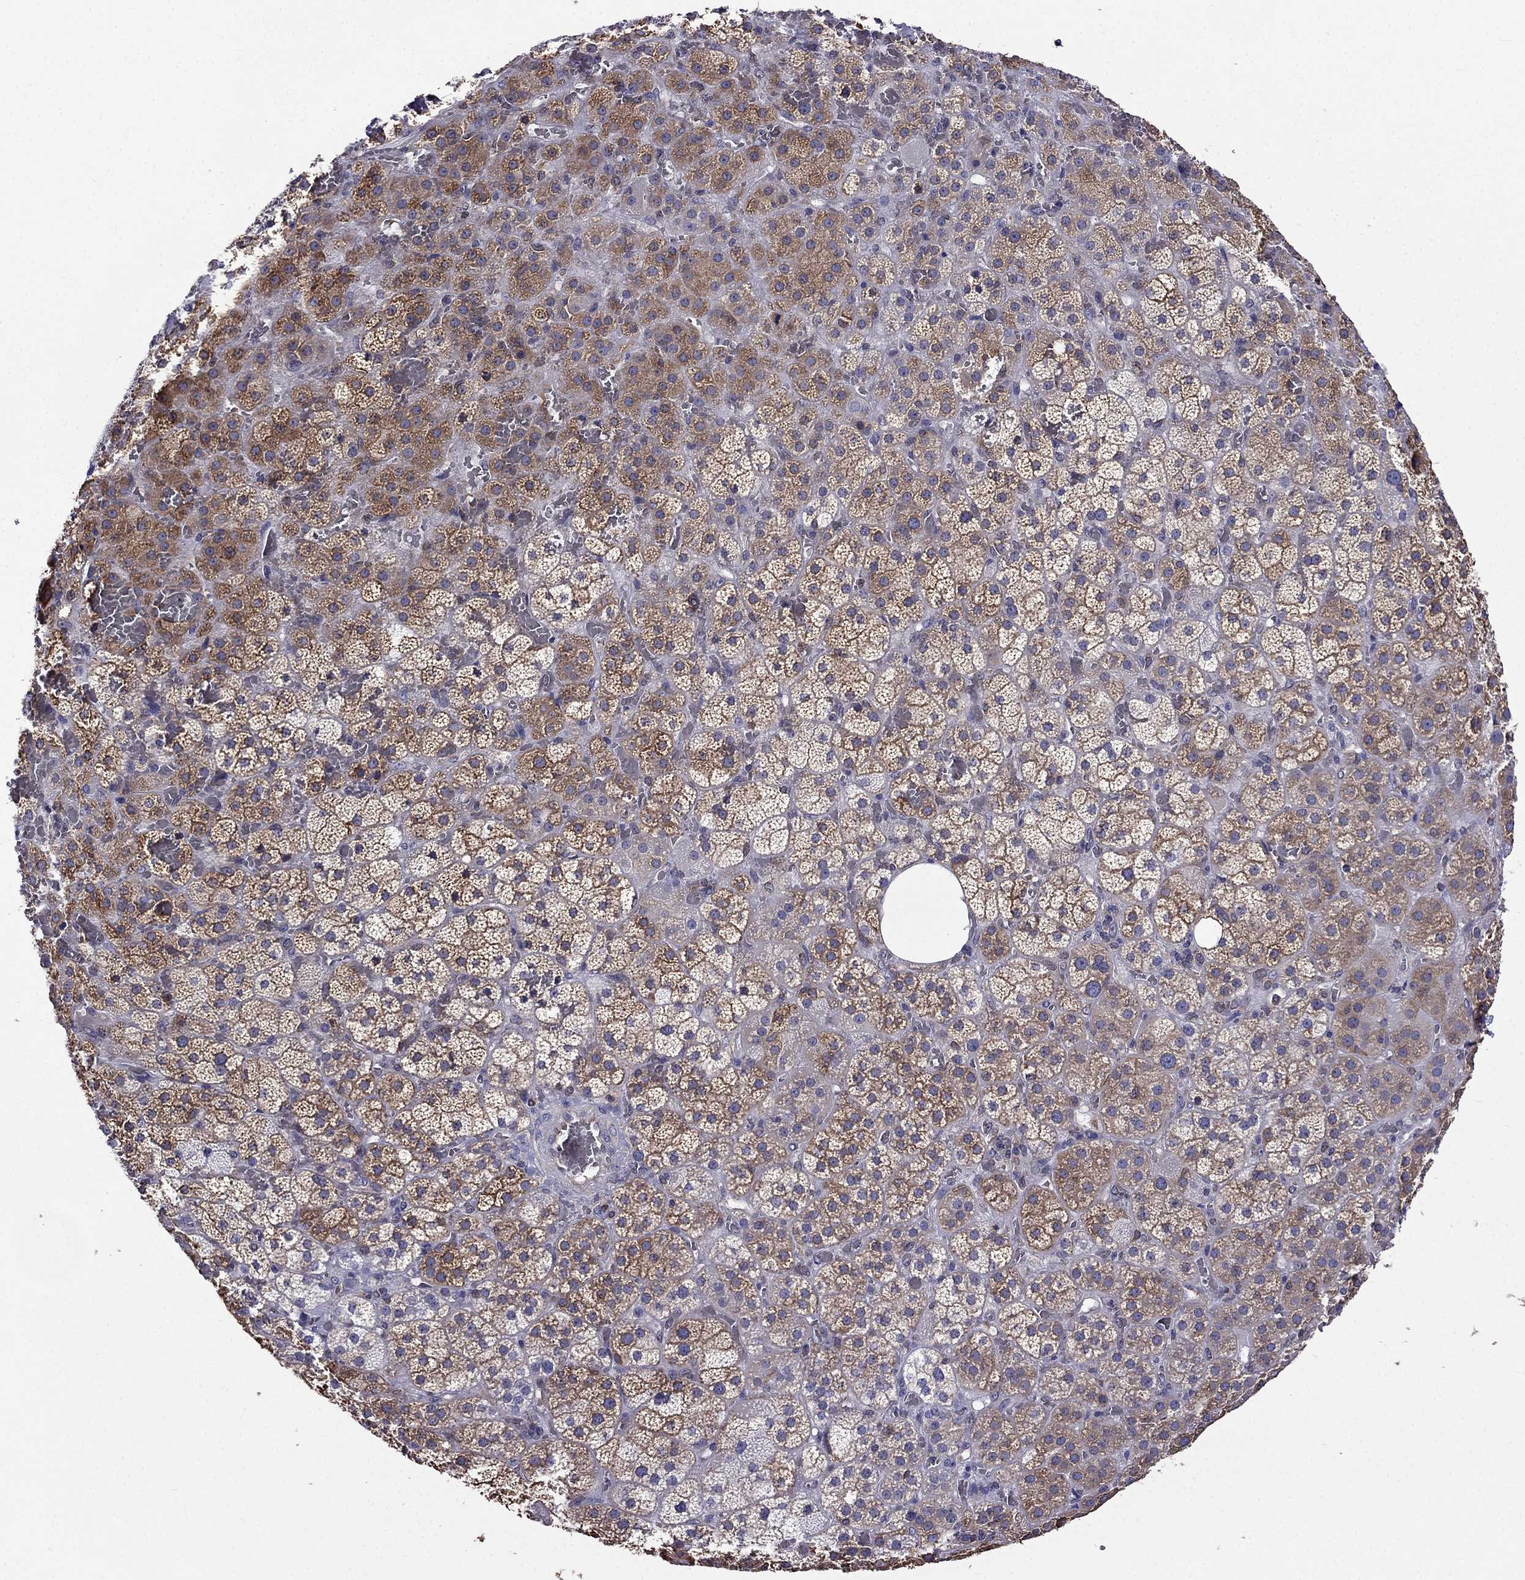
{"staining": {"intensity": "moderate", "quantity": "25%-75%", "location": "cytoplasmic/membranous"}, "tissue": "adrenal gland", "cell_type": "Glandular cells", "image_type": "normal", "snomed": [{"axis": "morphology", "description": "Normal tissue, NOS"}, {"axis": "topography", "description": "Adrenal gland"}], "caption": "Adrenal gland stained with immunohistochemistry demonstrates moderate cytoplasmic/membranous positivity in approximately 25%-75% of glandular cells. Immunohistochemistry stains the protein of interest in brown and the nuclei are stained blue.", "gene": "GNAL", "patient": {"sex": "male", "age": 57}}